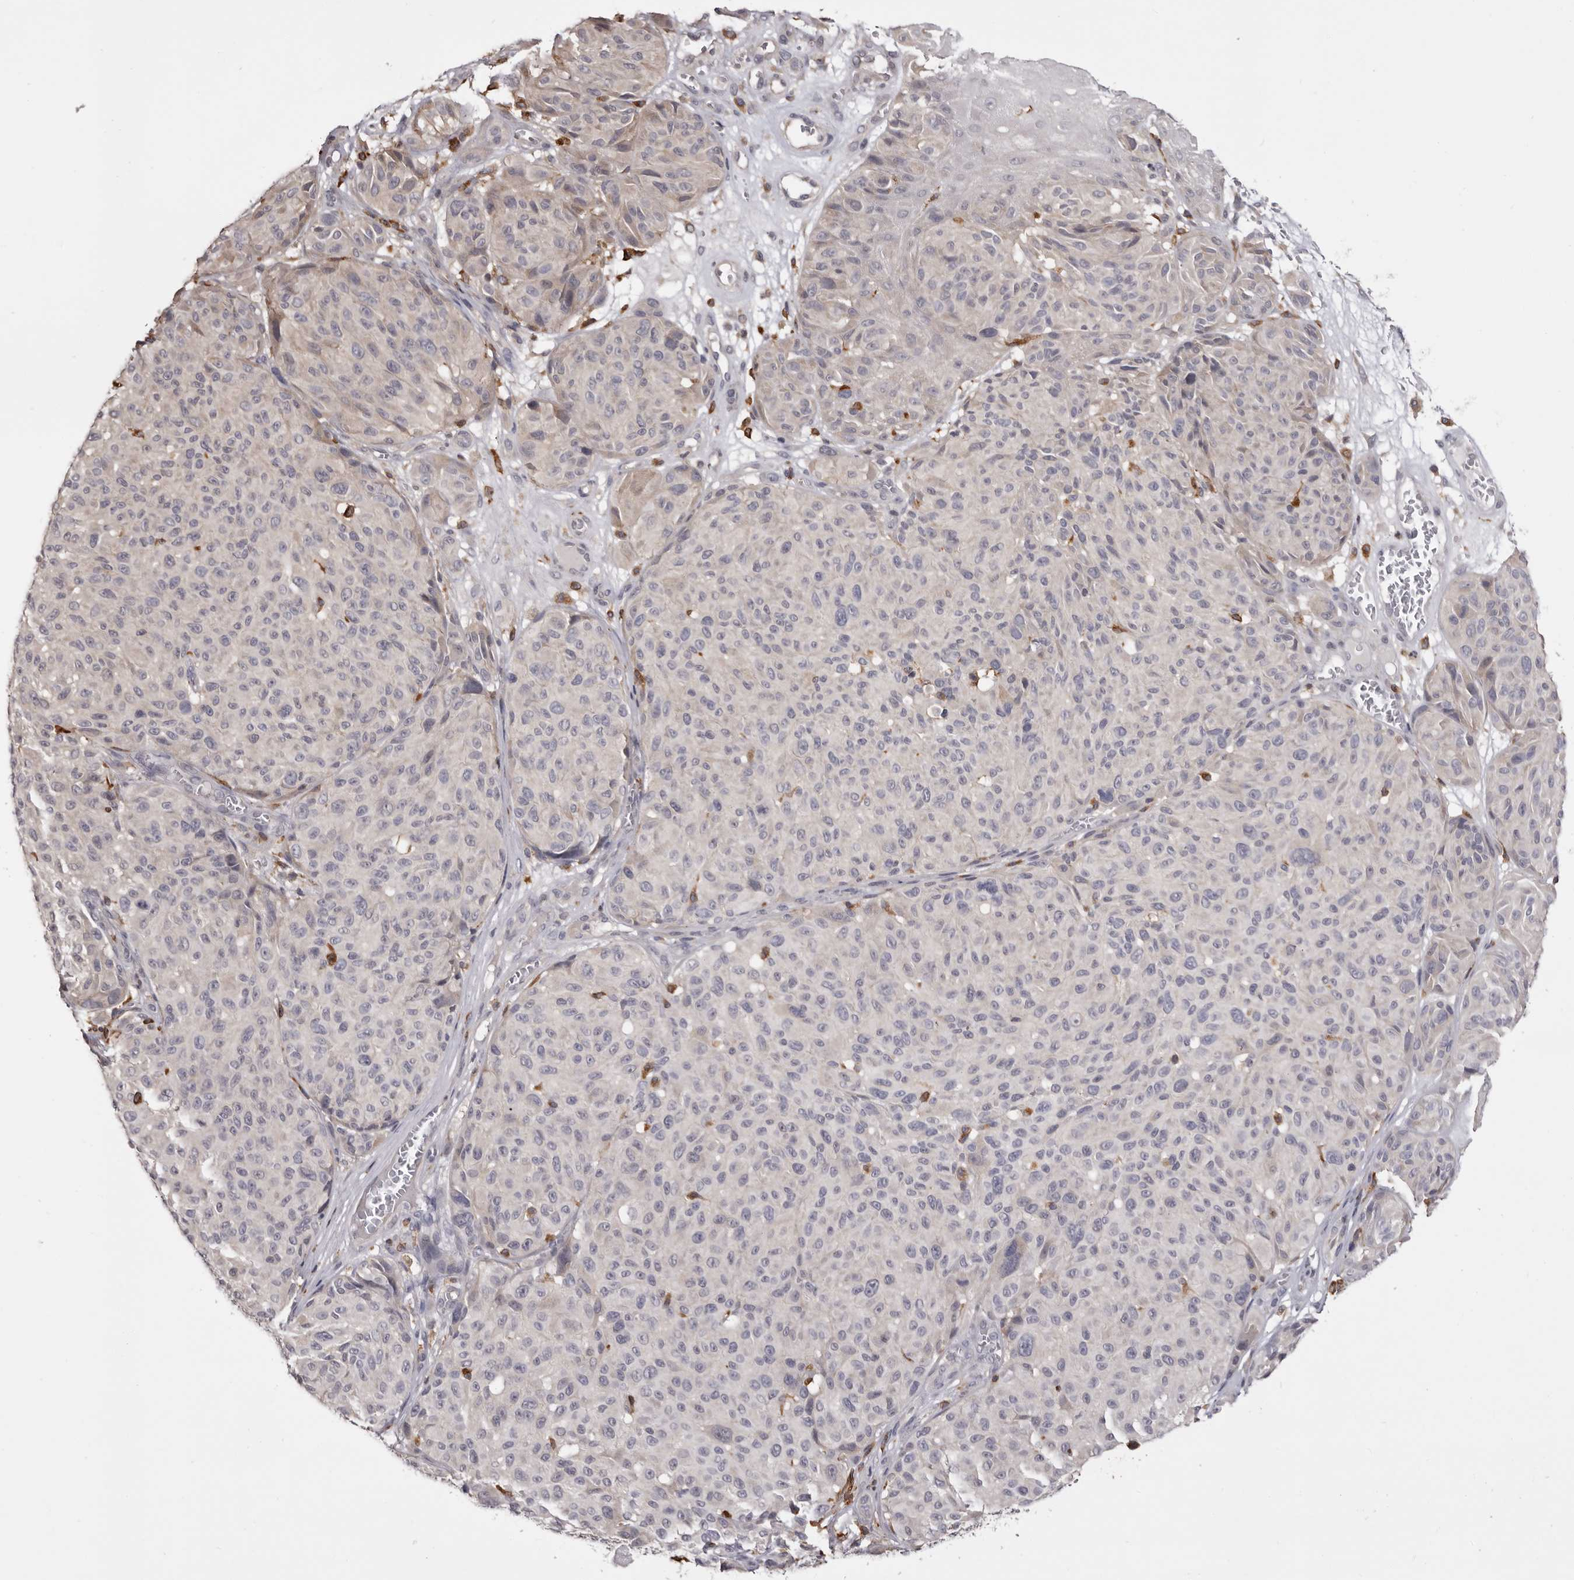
{"staining": {"intensity": "negative", "quantity": "none", "location": "none"}, "tissue": "melanoma", "cell_type": "Tumor cells", "image_type": "cancer", "snomed": [{"axis": "morphology", "description": "Malignant melanoma, NOS"}, {"axis": "topography", "description": "Skin"}], "caption": "An immunohistochemistry micrograph of malignant melanoma is shown. There is no staining in tumor cells of malignant melanoma.", "gene": "TNNI1", "patient": {"sex": "male", "age": 83}}